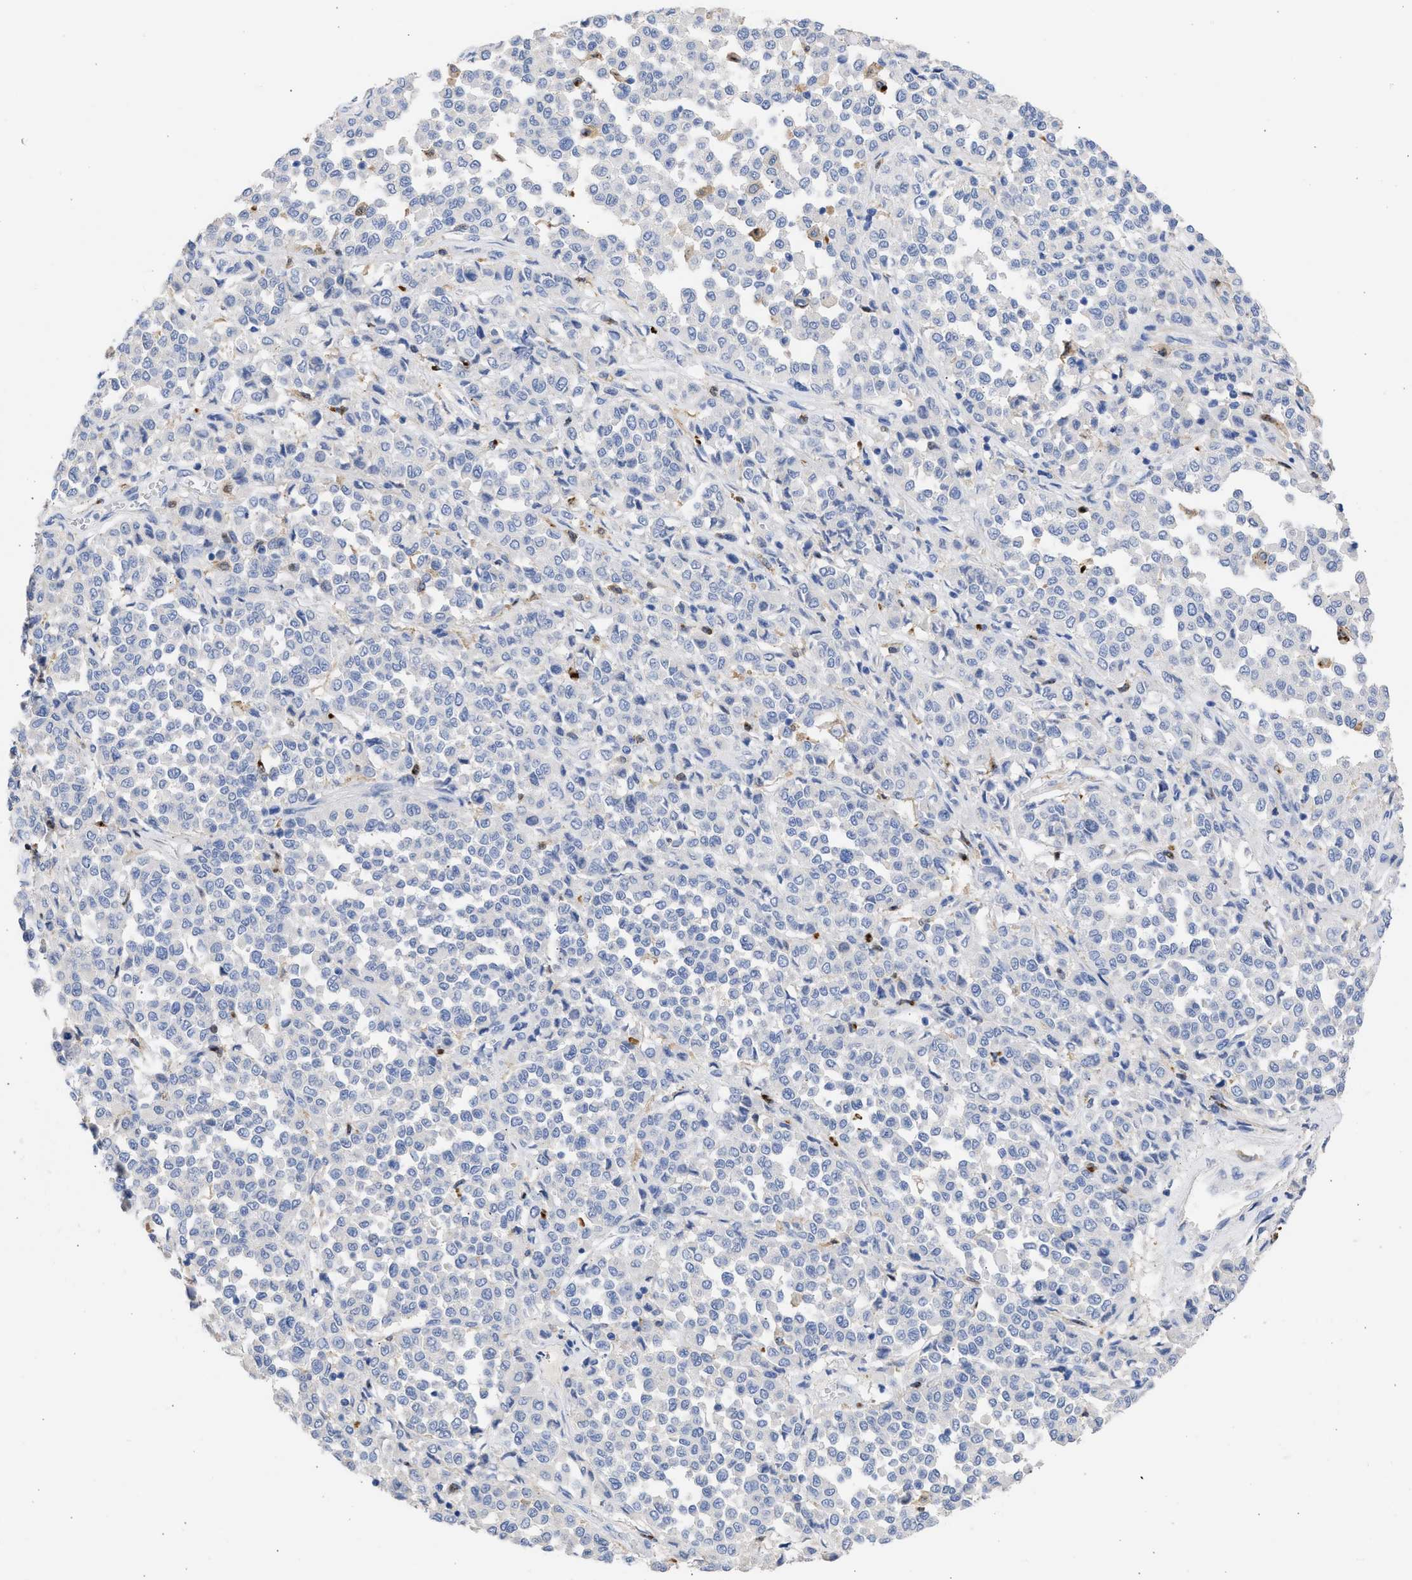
{"staining": {"intensity": "negative", "quantity": "none", "location": "none"}, "tissue": "melanoma", "cell_type": "Tumor cells", "image_type": "cancer", "snomed": [{"axis": "morphology", "description": "Malignant melanoma, Metastatic site"}, {"axis": "topography", "description": "Pancreas"}], "caption": "High power microscopy image of an immunohistochemistry (IHC) image of melanoma, revealing no significant staining in tumor cells. (DAB (3,3'-diaminobenzidine) IHC visualized using brightfield microscopy, high magnification).", "gene": "RSPH1", "patient": {"sex": "female", "age": 30}}